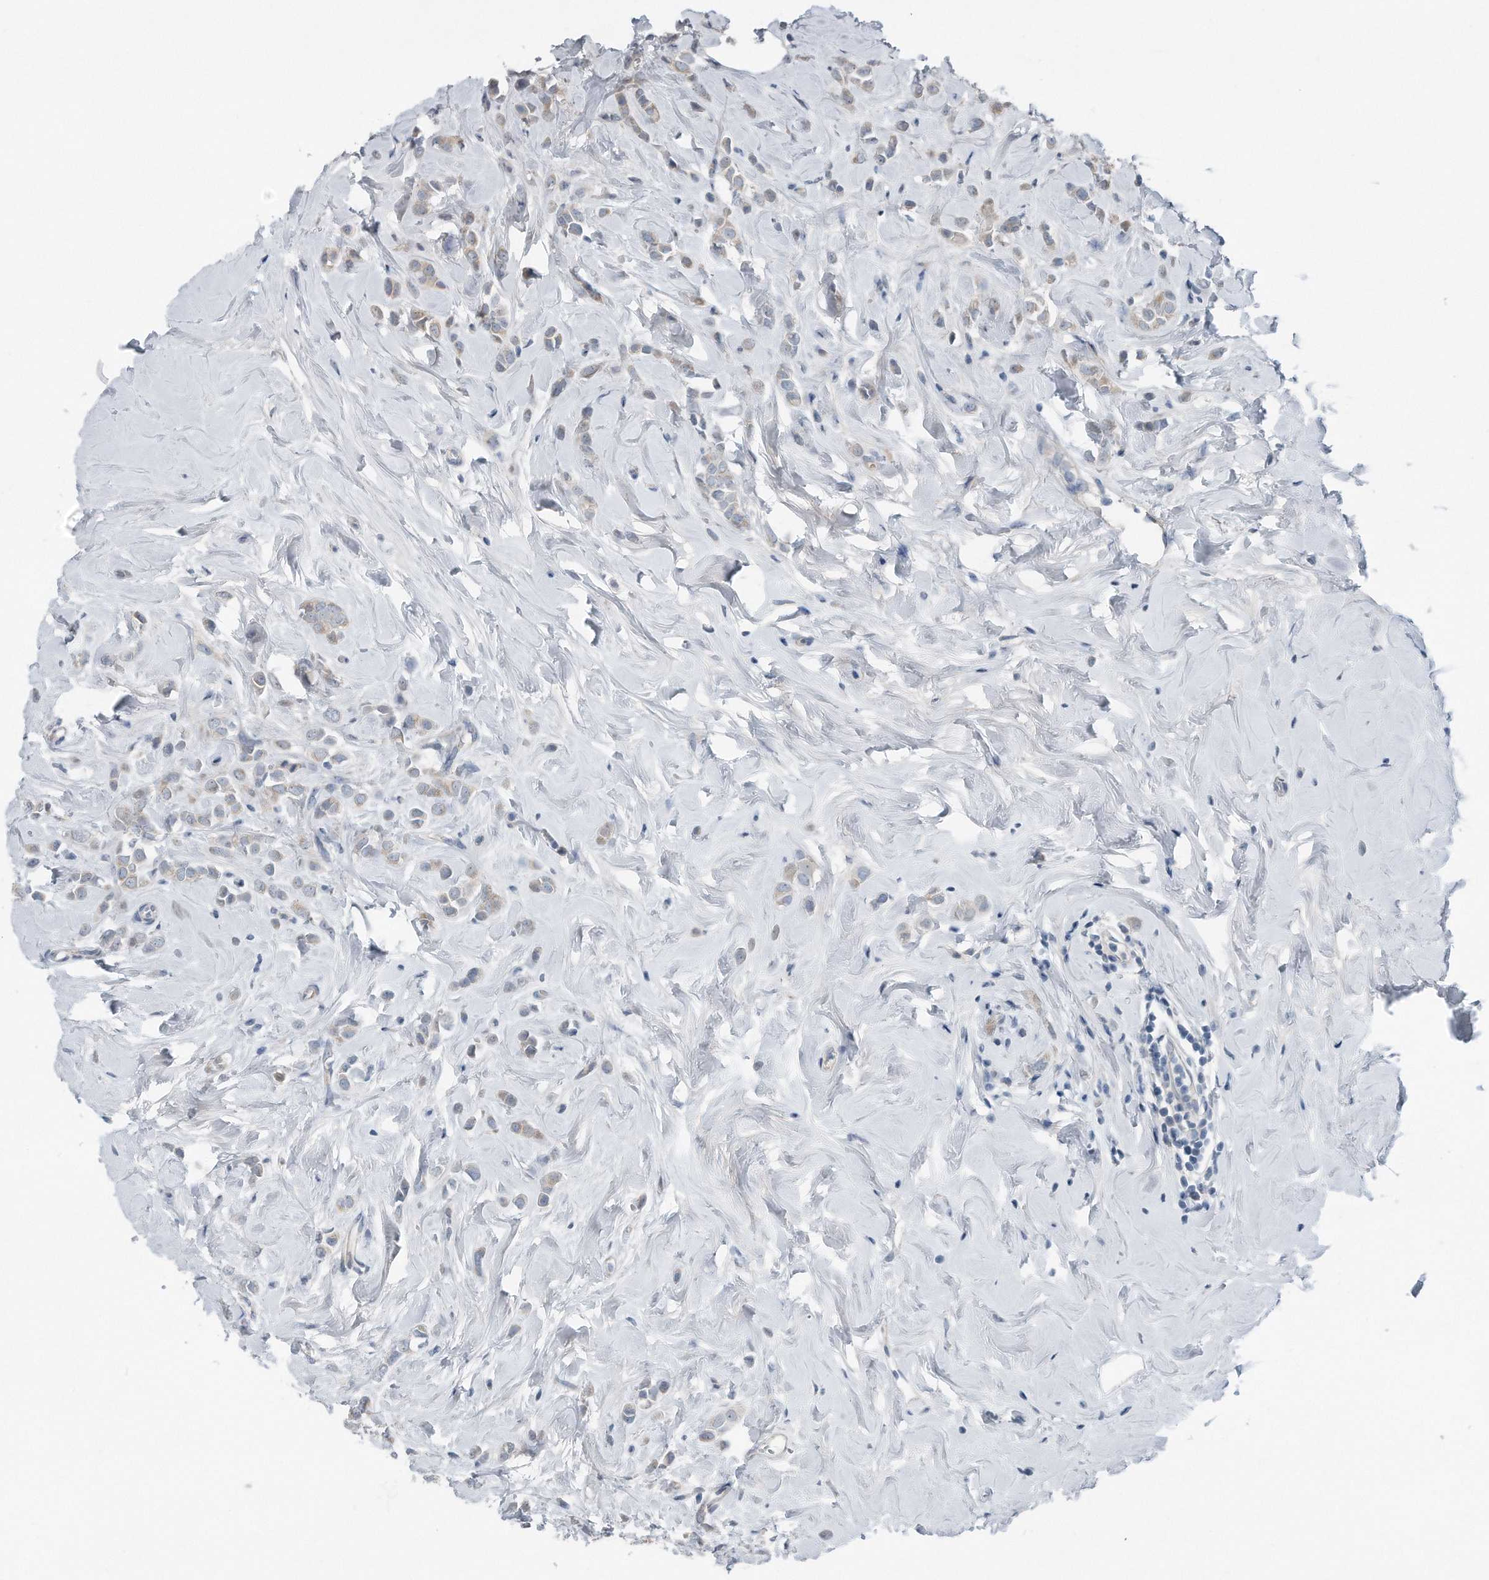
{"staining": {"intensity": "weak", "quantity": "<25%", "location": "cytoplasmic/membranous"}, "tissue": "breast cancer", "cell_type": "Tumor cells", "image_type": "cancer", "snomed": [{"axis": "morphology", "description": "Lobular carcinoma"}, {"axis": "topography", "description": "Breast"}], "caption": "High magnification brightfield microscopy of breast cancer stained with DAB (brown) and counterstained with hematoxylin (blue): tumor cells show no significant staining. Brightfield microscopy of IHC stained with DAB (3,3'-diaminobenzidine) (brown) and hematoxylin (blue), captured at high magnification.", "gene": "YRDC", "patient": {"sex": "female", "age": 47}}